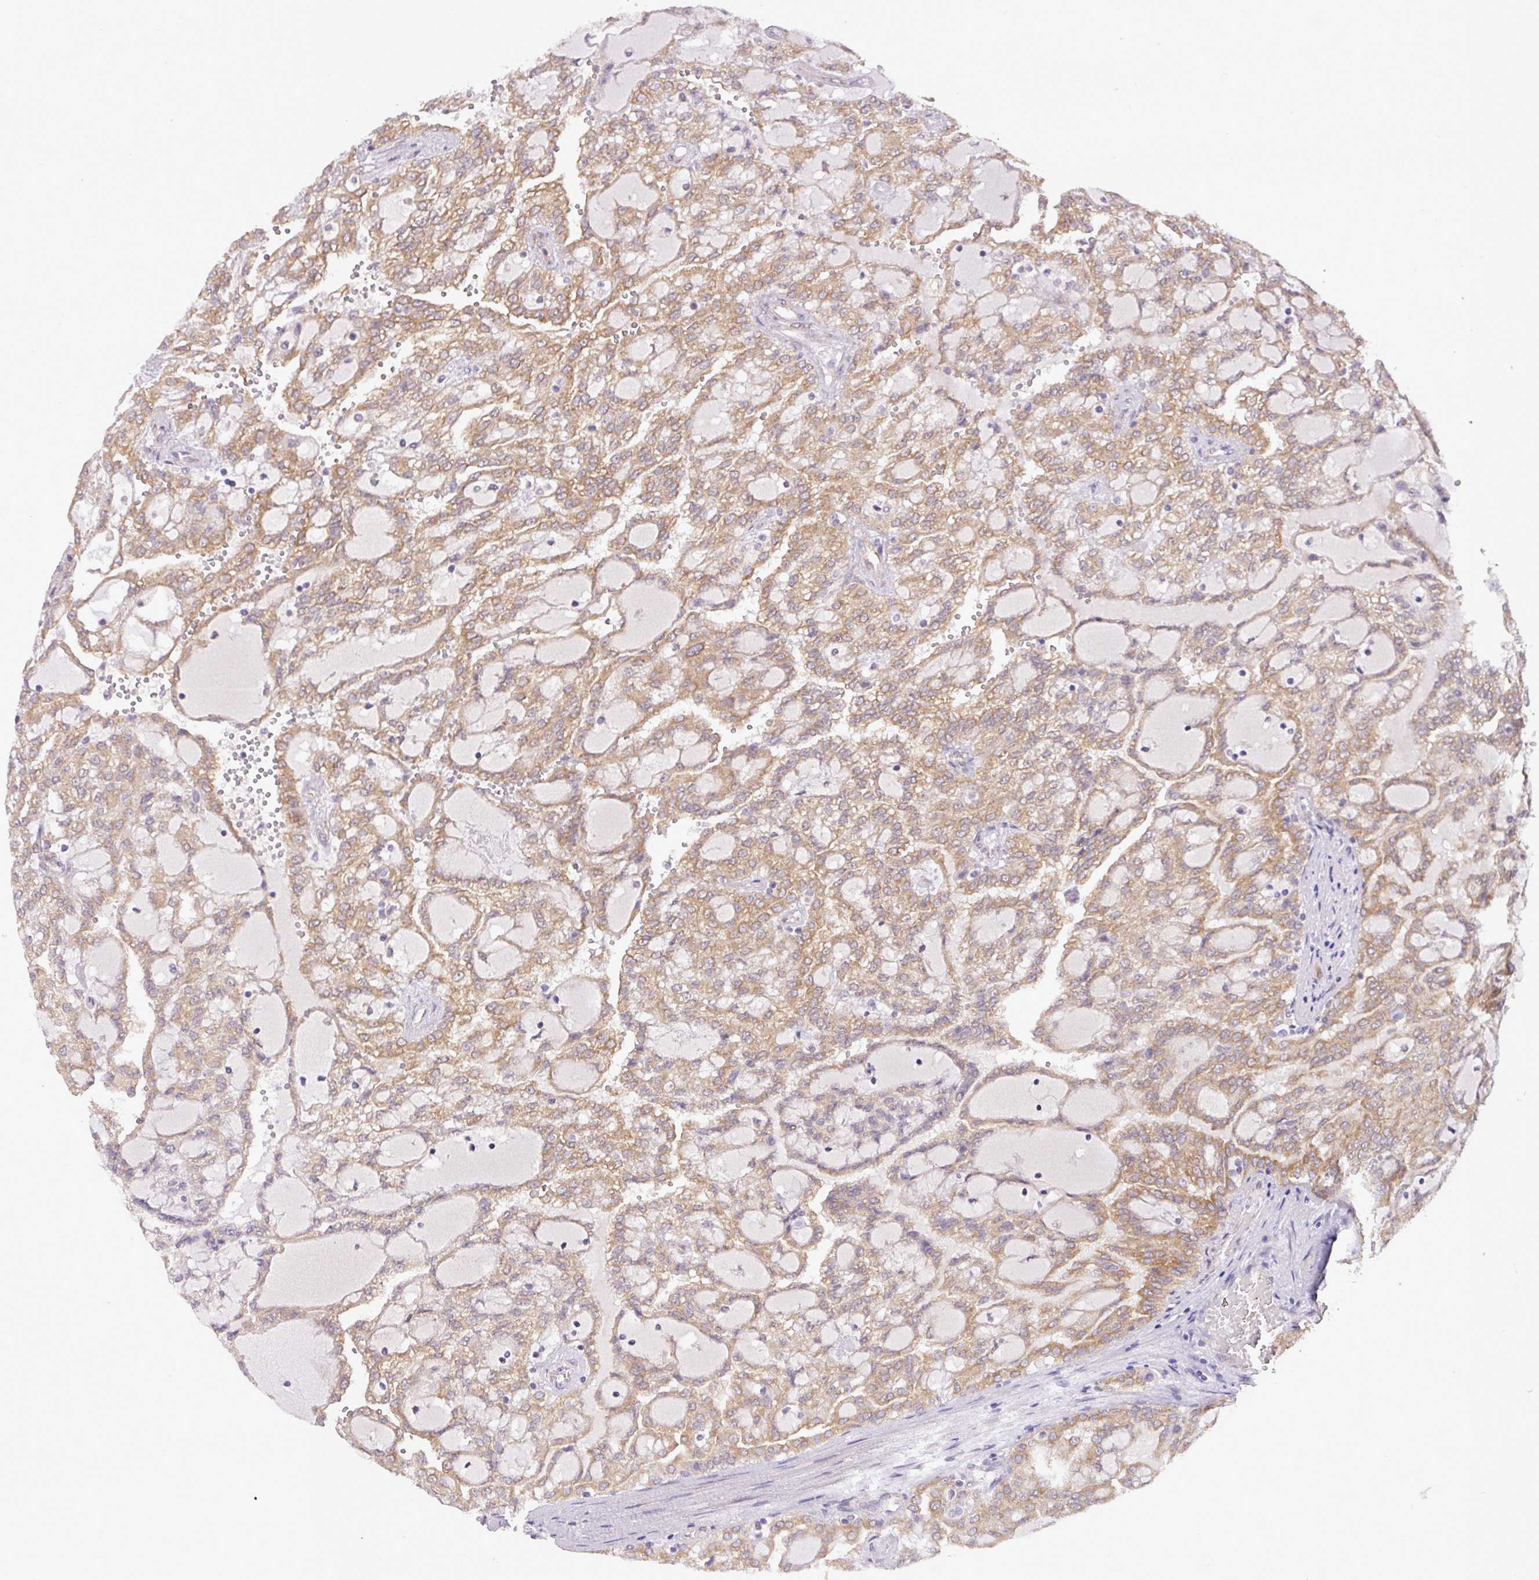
{"staining": {"intensity": "moderate", "quantity": ">75%", "location": "cytoplasmic/membranous"}, "tissue": "renal cancer", "cell_type": "Tumor cells", "image_type": "cancer", "snomed": [{"axis": "morphology", "description": "Adenocarcinoma, NOS"}, {"axis": "topography", "description": "Kidney"}], "caption": "DAB immunohistochemical staining of adenocarcinoma (renal) reveals moderate cytoplasmic/membranous protein positivity in approximately >75% of tumor cells.", "gene": "FAM222B", "patient": {"sex": "male", "age": 63}}